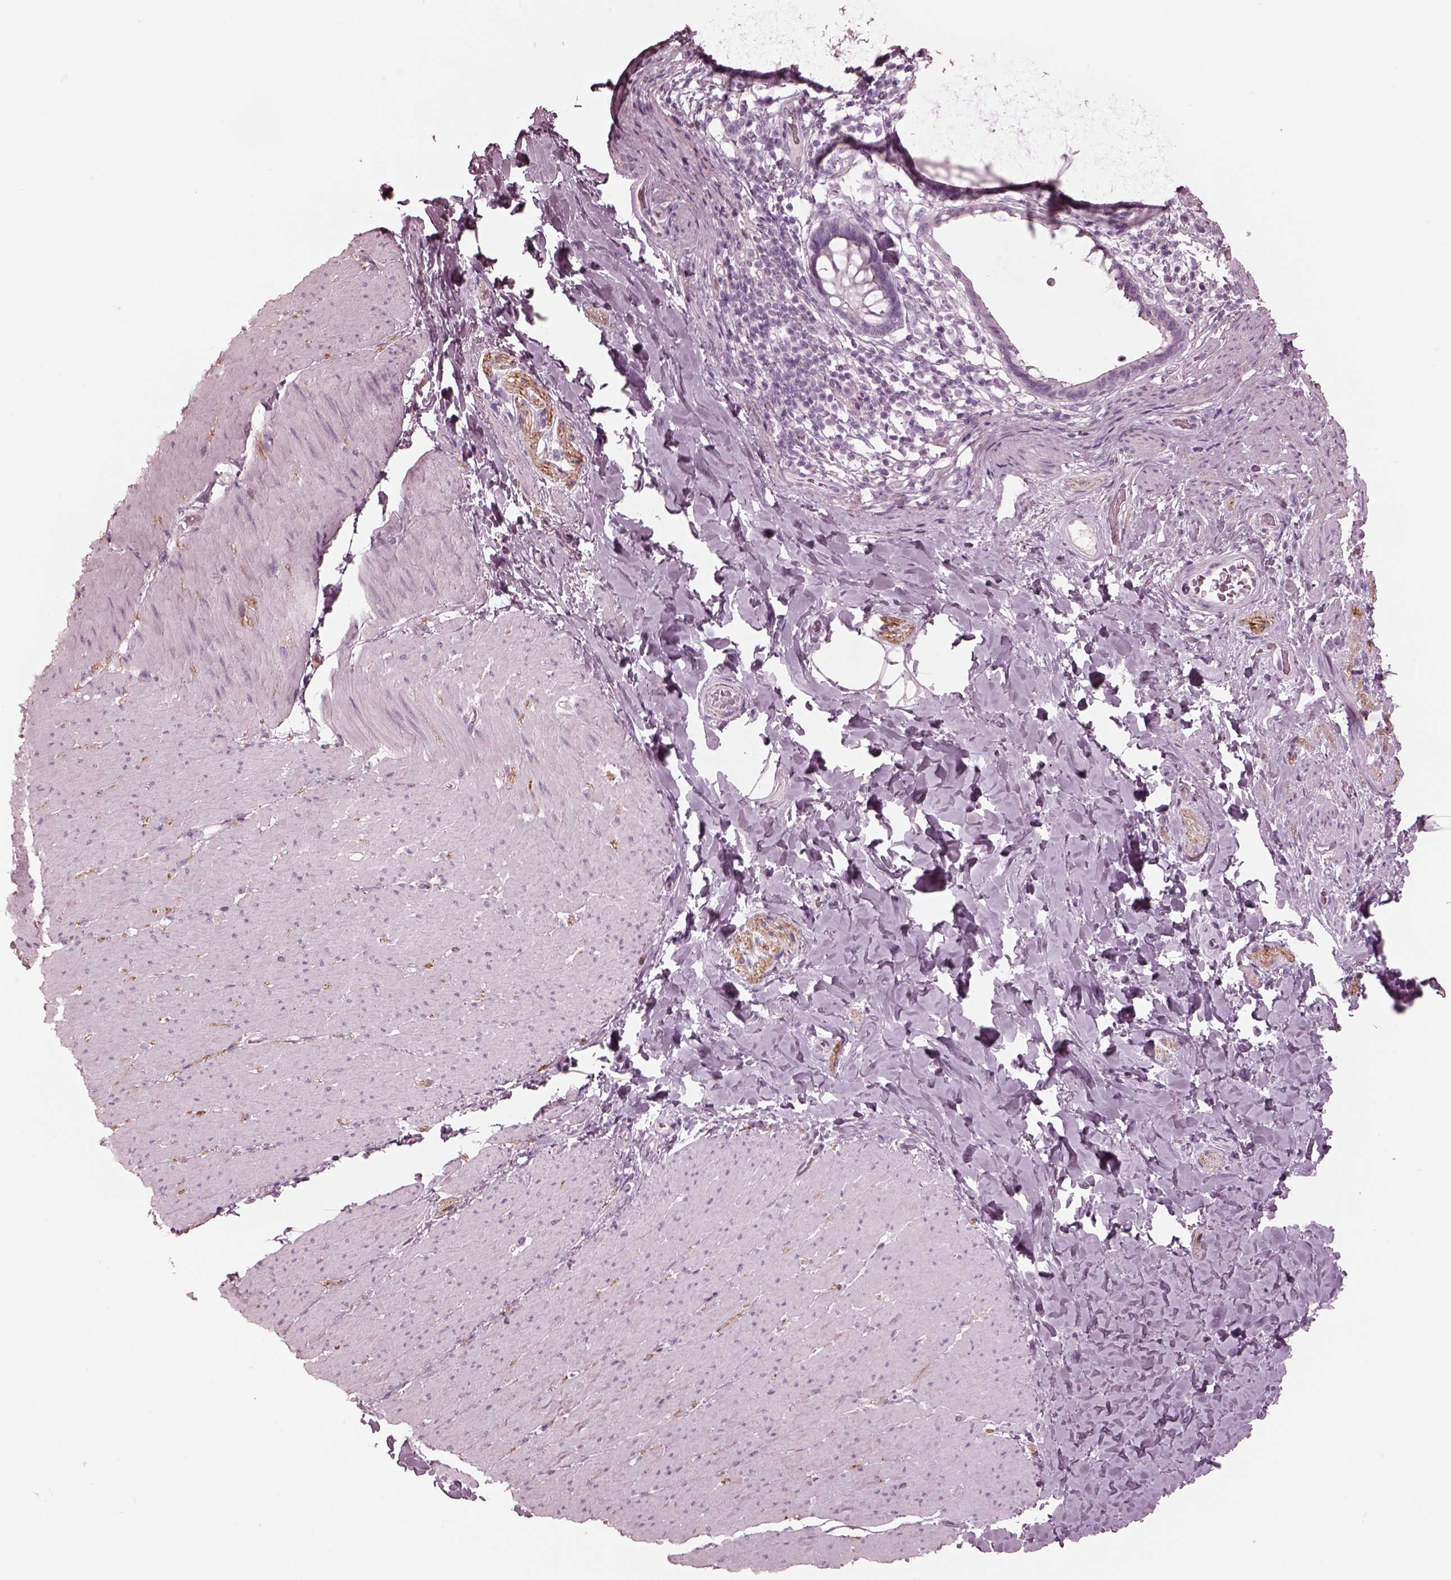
{"staining": {"intensity": "negative", "quantity": "none", "location": "none"}, "tissue": "smooth muscle", "cell_type": "Smooth muscle cells", "image_type": "normal", "snomed": [{"axis": "morphology", "description": "Normal tissue, NOS"}, {"axis": "topography", "description": "Smooth muscle"}, {"axis": "topography", "description": "Rectum"}], "caption": "Immunohistochemistry (IHC) micrograph of benign human smooth muscle stained for a protein (brown), which displays no expression in smooth muscle cells.", "gene": "CADM2", "patient": {"sex": "male", "age": 53}}